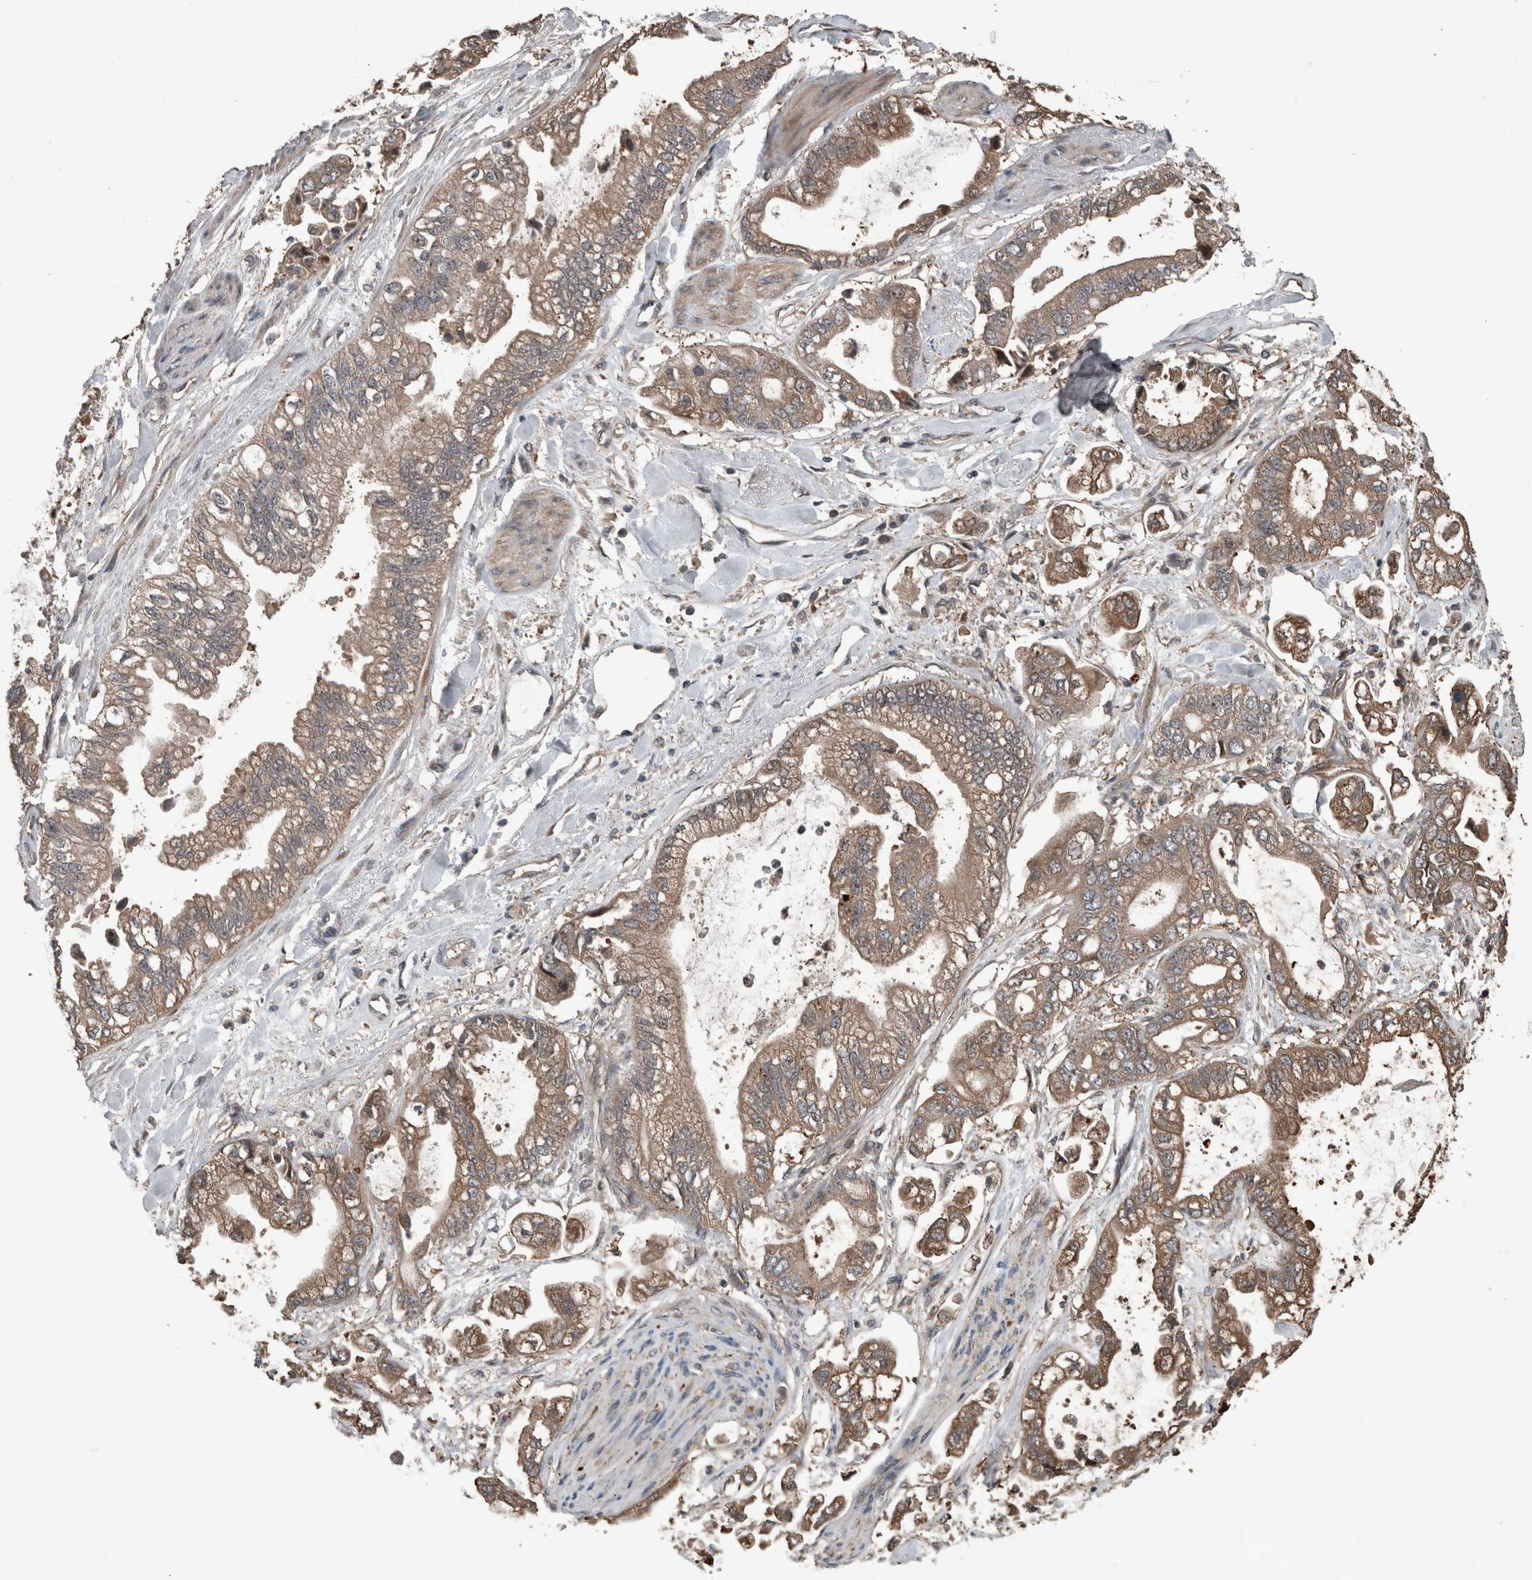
{"staining": {"intensity": "moderate", "quantity": ">75%", "location": "cytoplasmic/membranous"}, "tissue": "stomach cancer", "cell_type": "Tumor cells", "image_type": "cancer", "snomed": [{"axis": "morphology", "description": "Normal tissue, NOS"}, {"axis": "morphology", "description": "Adenocarcinoma, NOS"}, {"axis": "topography", "description": "Stomach"}], "caption": "A medium amount of moderate cytoplasmic/membranous staining is seen in approximately >75% of tumor cells in stomach cancer (adenocarcinoma) tissue. The protein is shown in brown color, while the nuclei are stained blue.", "gene": "RIOK3", "patient": {"sex": "male", "age": 62}}